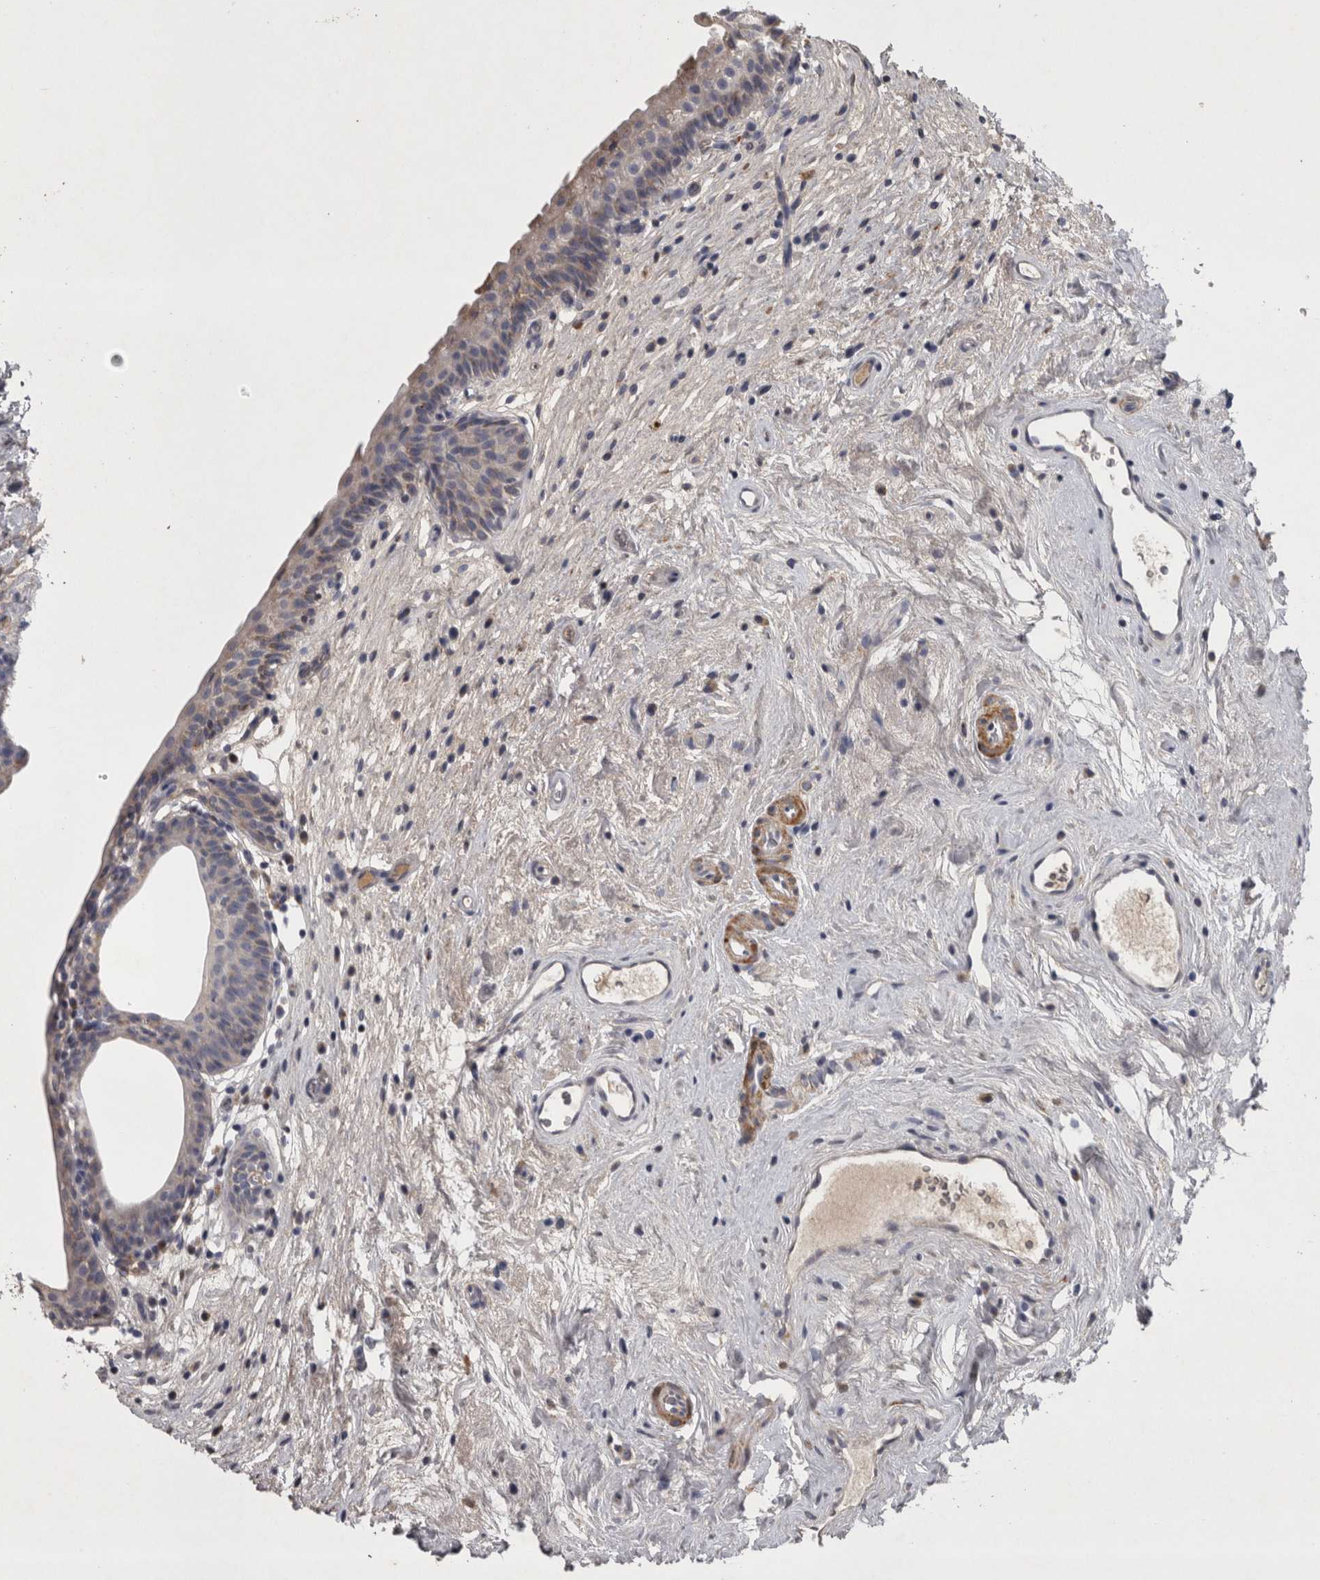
{"staining": {"intensity": "weak", "quantity": "<25%", "location": "cytoplasmic/membranous"}, "tissue": "urinary bladder", "cell_type": "Urothelial cells", "image_type": "normal", "snomed": [{"axis": "morphology", "description": "Normal tissue, NOS"}, {"axis": "topography", "description": "Urinary bladder"}], "caption": "Human urinary bladder stained for a protein using immunohistochemistry (IHC) exhibits no expression in urothelial cells.", "gene": "DBT", "patient": {"sex": "male", "age": 83}}